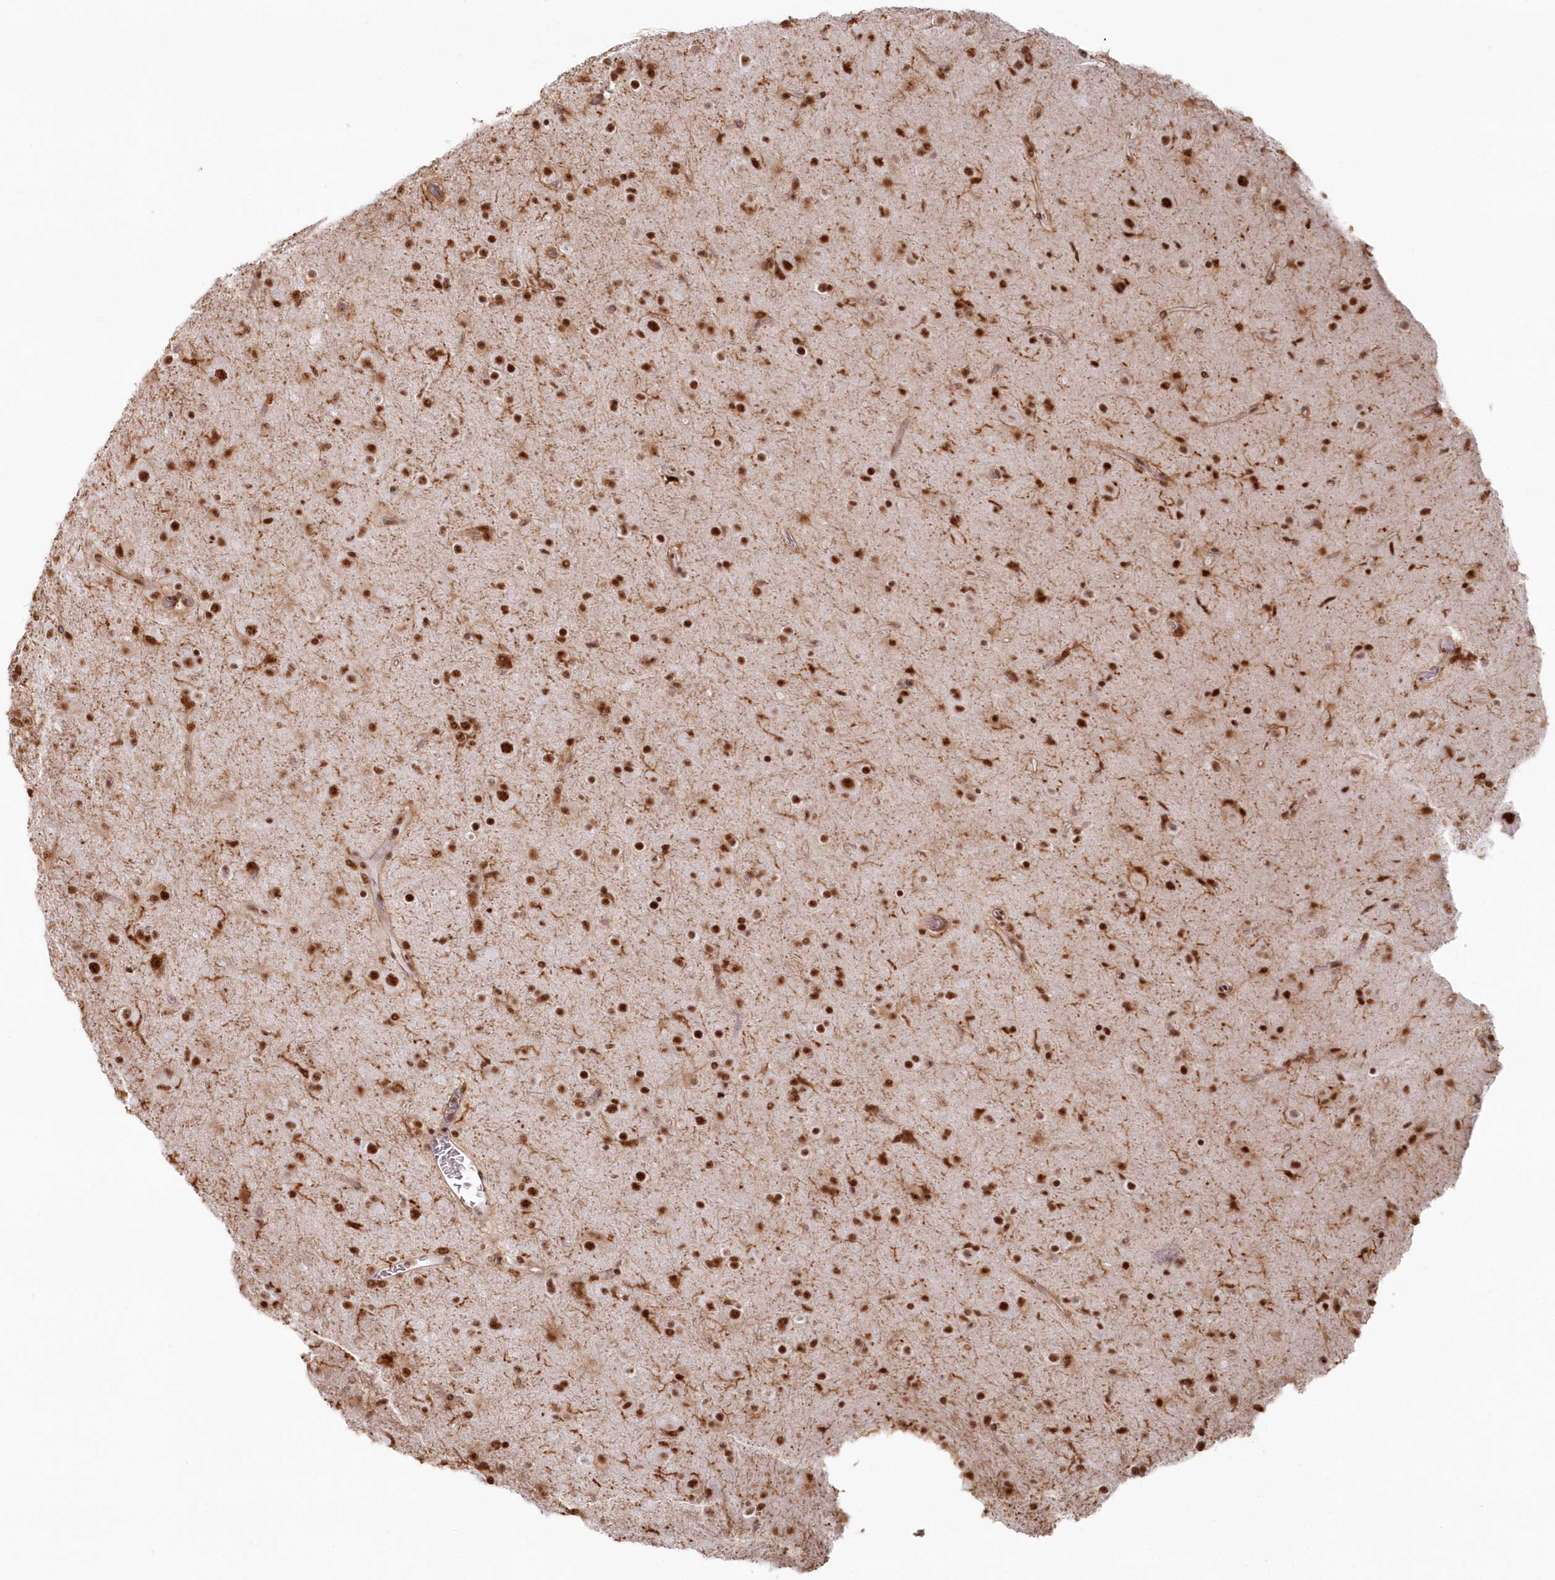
{"staining": {"intensity": "strong", "quantity": ">75%", "location": "nuclear"}, "tissue": "glioma", "cell_type": "Tumor cells", "image_type": "cancer", "snomed": [{"axis": "morphology", "description": "Glioma, malignant, Low grade"}, {"axis": "topography", "description": "Brain"}], "caption": "Human malignant glioma (low-grade) stained with a brown dye reveals strong nuclear positive expression in approximately >75% of tumor cells.", "gene": "DDX46", "patient": {"sex": "male", "age": 65}}